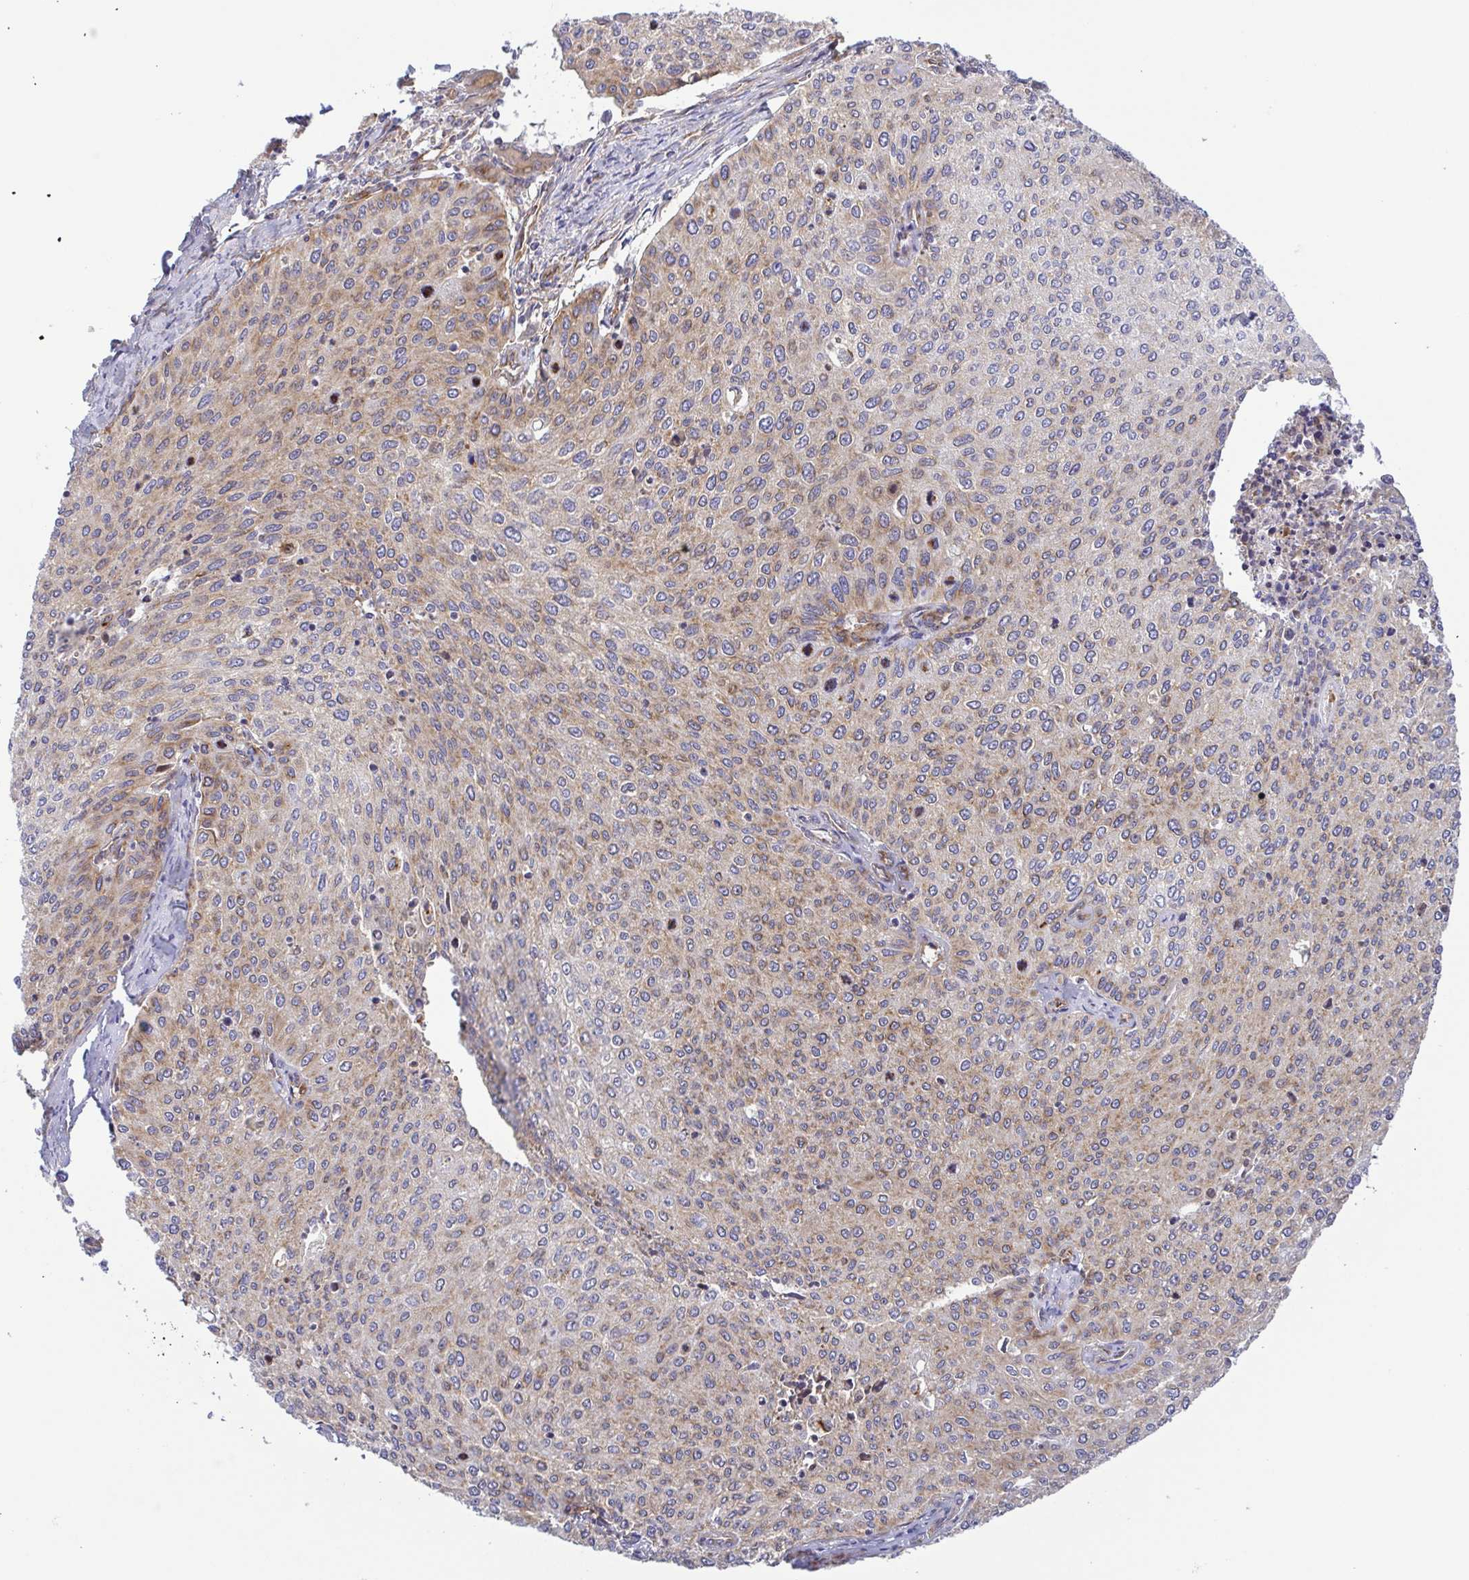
{"staining": {"intensity": "weak", "quantity": "25%-75%", "location": "cytoplasmic/membranous"}, "tissue": "cervical cancer", "cell_type": "Tumor cells", "image_type": "cancer", "snomed": [{"axis": "morphology", "description": "Squamous cell carcinoma, NOS"}, {"axis": "topography", "description": "Cervix"}], "caption": "A high-resolution image shows IHC staining of cervical cancer (squamous cell carcinoma), which exhibits weak cytoplasmic/membranous positivity in about 25%-75% of tumor cells.", "gene": "KIF5B", "patient": {"sex": "female", "age": 38}}